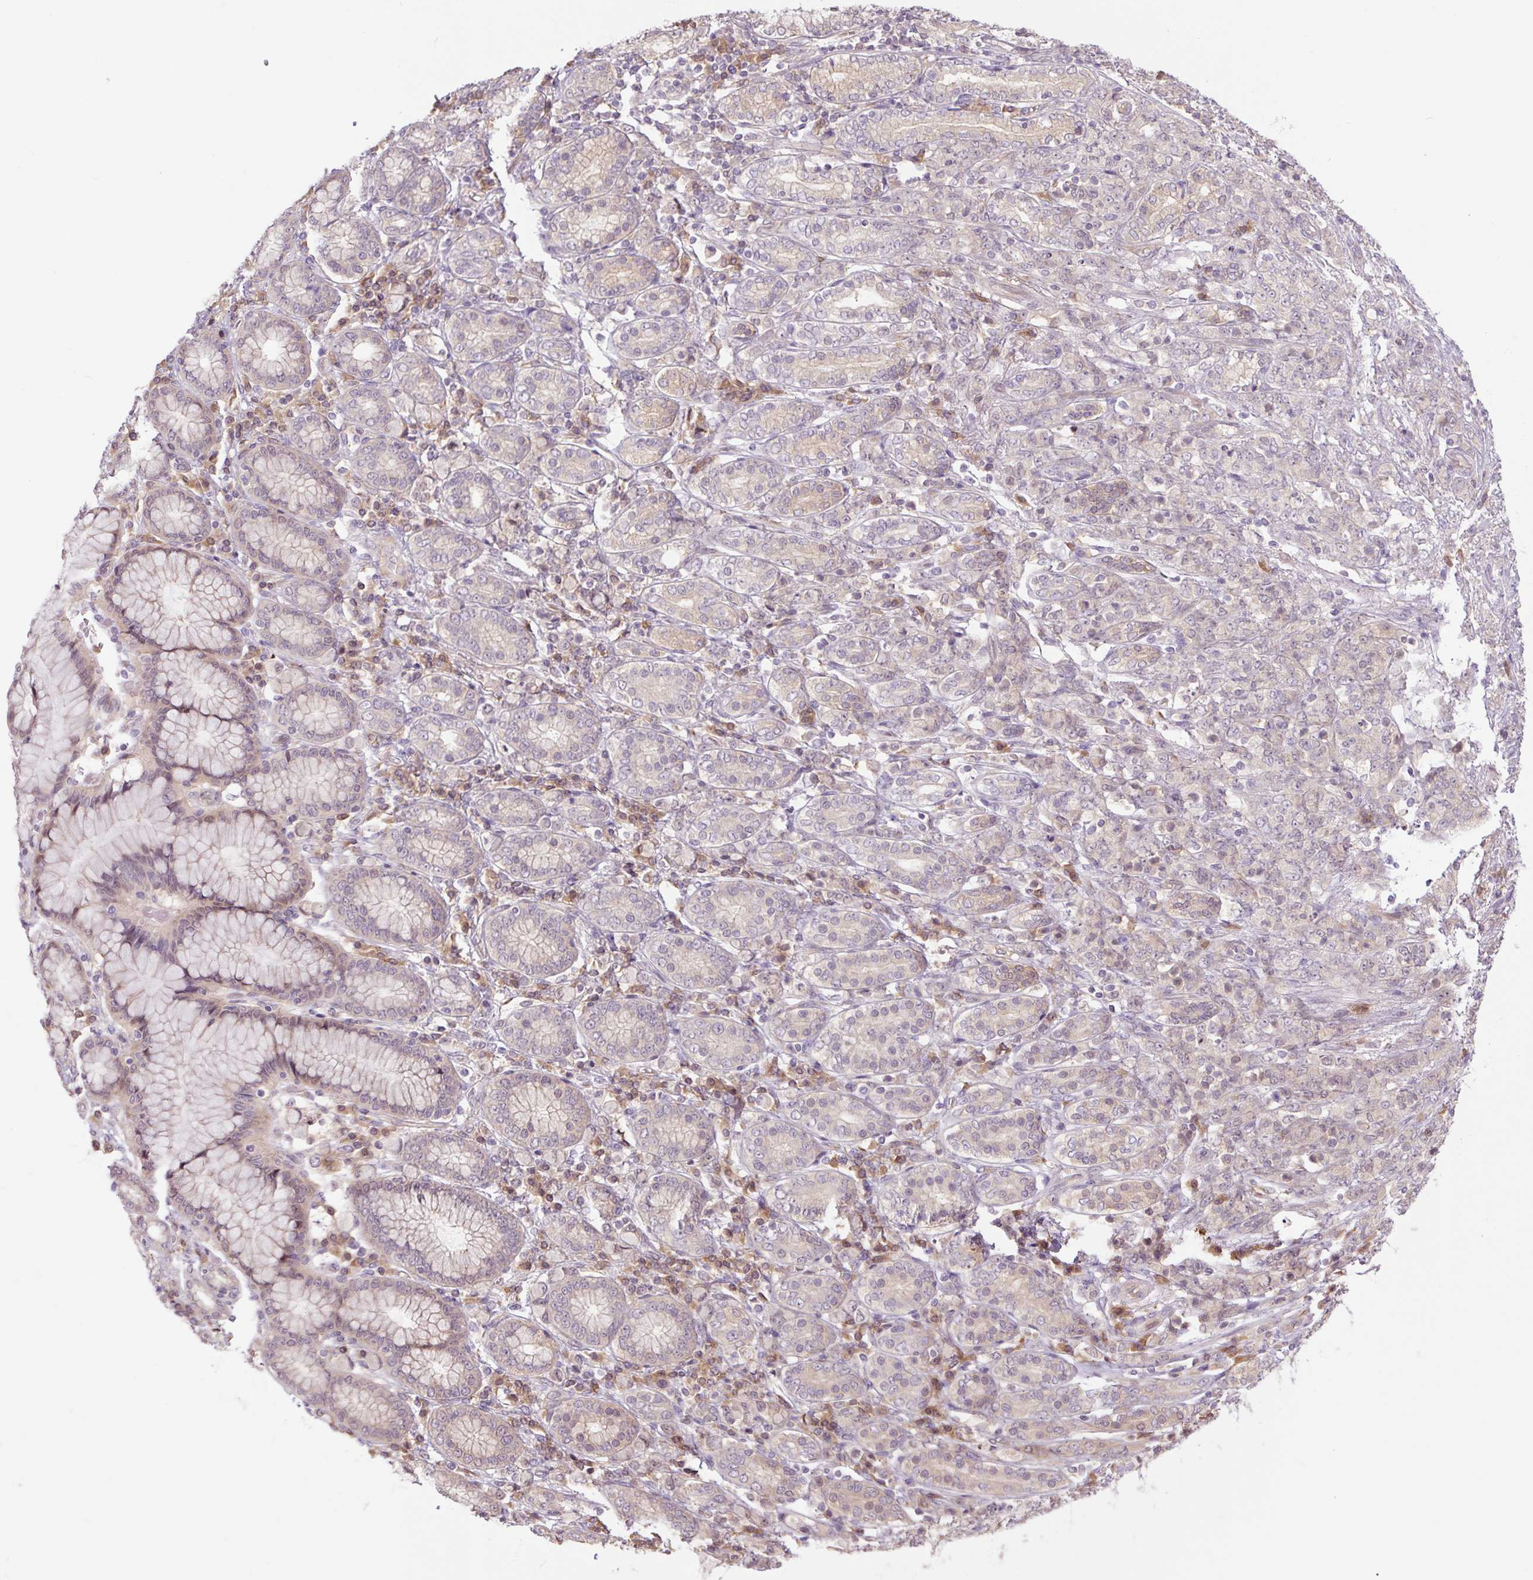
{"staining": {"intensity": "negative", "quantity": "none", "location": "none"}, "tissue": "stomach cancer", "cell_type": "Tumor cells", "image_type": "cancer", "snomed": [{"axis": "morphology", "description": "Adenocarcinoma, NOS"}, {"axis": "topography", "description": "Stomach"}], "caption": "Human stomach adenocarcinoma stained for a protein using IHC reveals no positivity in tumor cells.", "gene": "TPT1", "patient": {"sex": "female", "age": 79}}